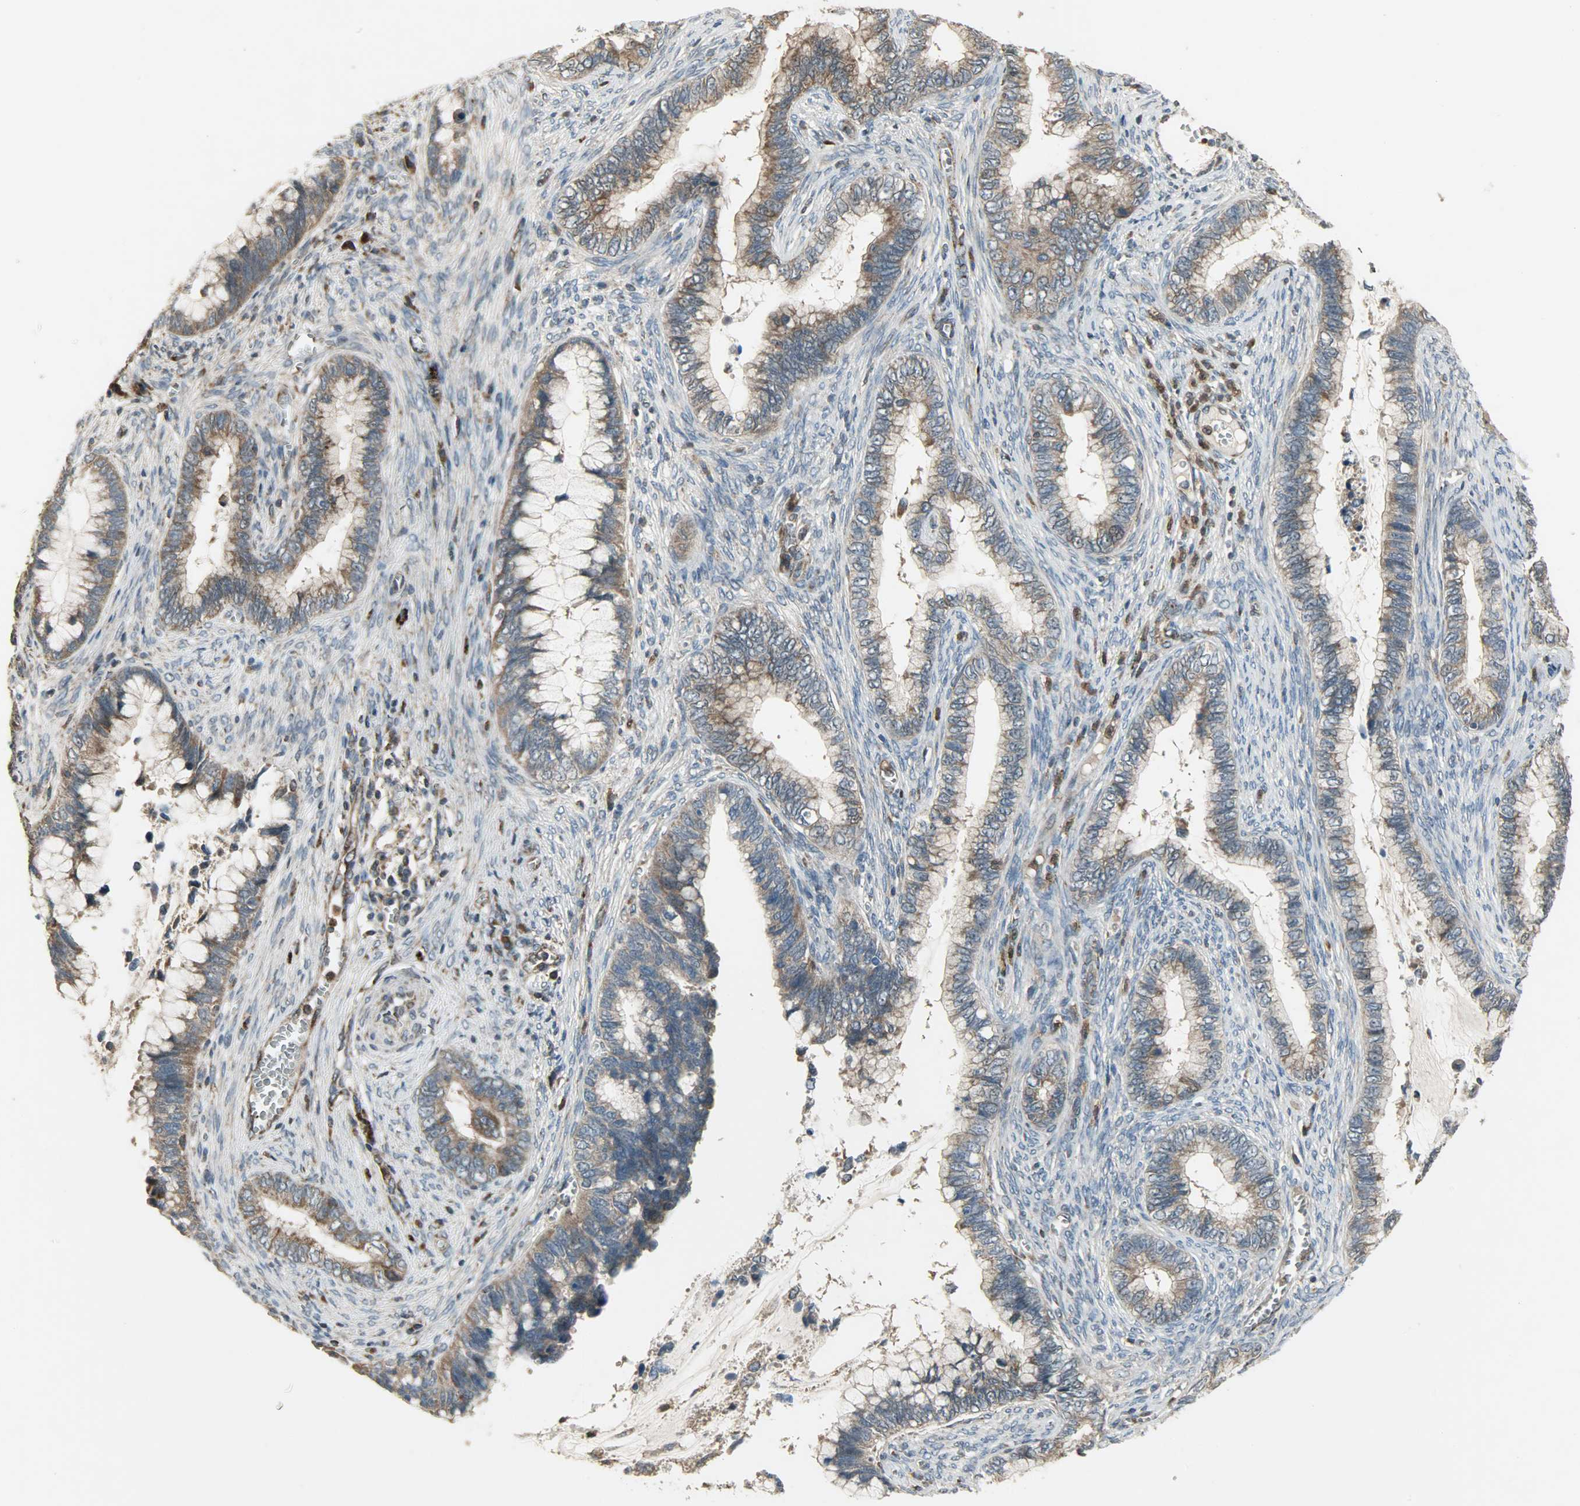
{"staining": {"intensity": "strong", "quantity": ">75%", "location": "cytoplasmic/membranous"}, "tissue": "cervical cancer", "cell_type": "Tumor cells", "image_type": "cancer", "snomed": [{"axis": "morphology", "description": "Adenocarcinoma, NOS"}, {"axis": "topography", "description": "Cervix"}], "caption": "Brown immunohistochemical staining in human adenocarcinoma (cervical) exhibits strong cytoplasmic/membranous staining in approximately >75% of tumor cells. Ihc stains the protein of interest in brown and the nuclei are stained blue.", "gene": "AMT", "patient": {"sex": "female", "age": 44}}